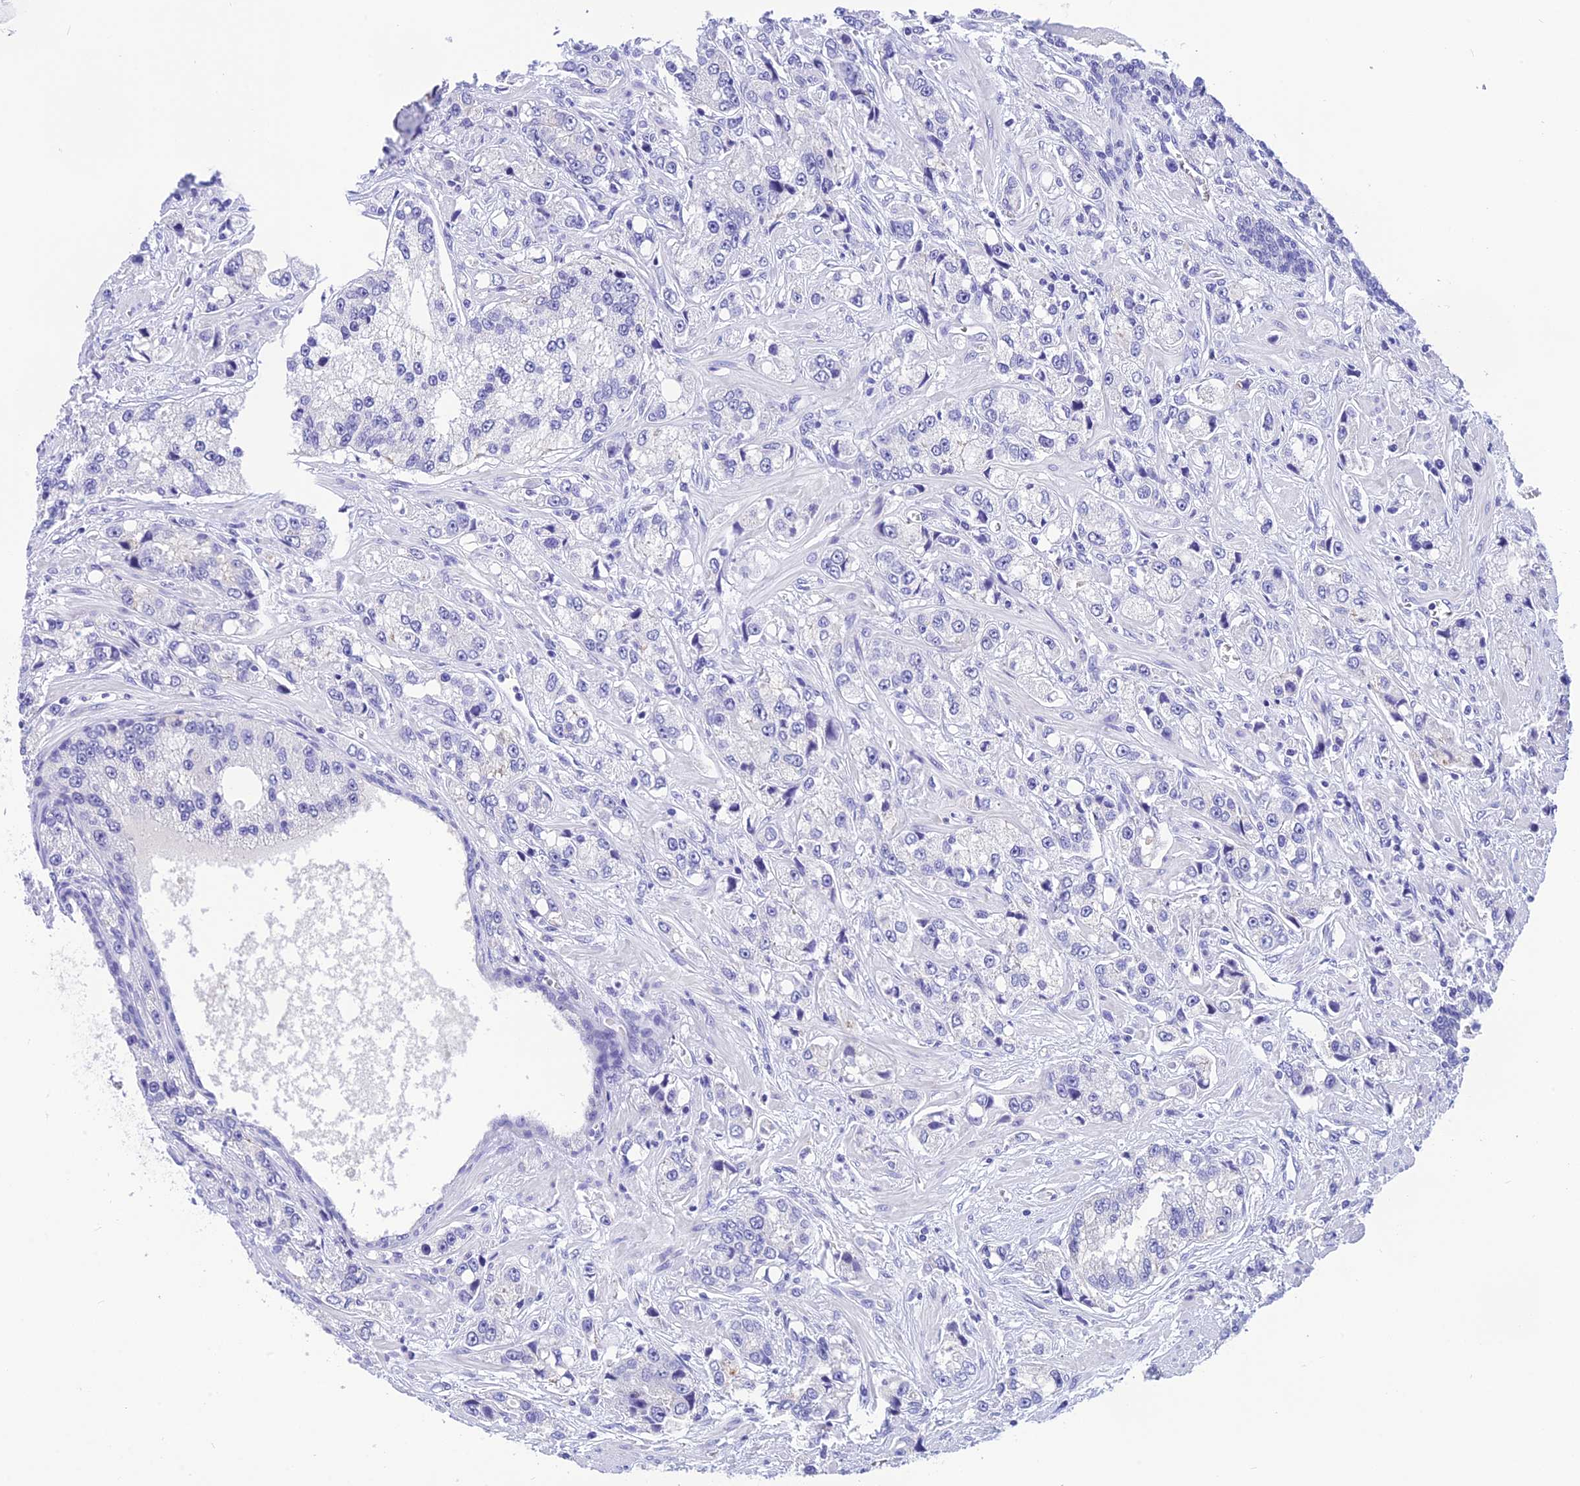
{"staining": {"intensity": "negative", "quantity": "none", "location": "none"}, "tissue": "prostate cancer", "cell_type": "Tumor cells", "image_type": "cancer", "snomed": [{"axis": "morphology", "description": "Adenocarcinoma, High grade"}, {"axis": "topography", "description": "Prostate"}], "caption": "Immunohistochemical staining of human prostate cancer (adenocarcinoma (high-grade)) shows no significant expression in tumor cells. (Immunohistochemistry, brightfield microscopy, high magnification).", "gene": "KDELR3", "patient": {"sex": "male", "age": 74}}